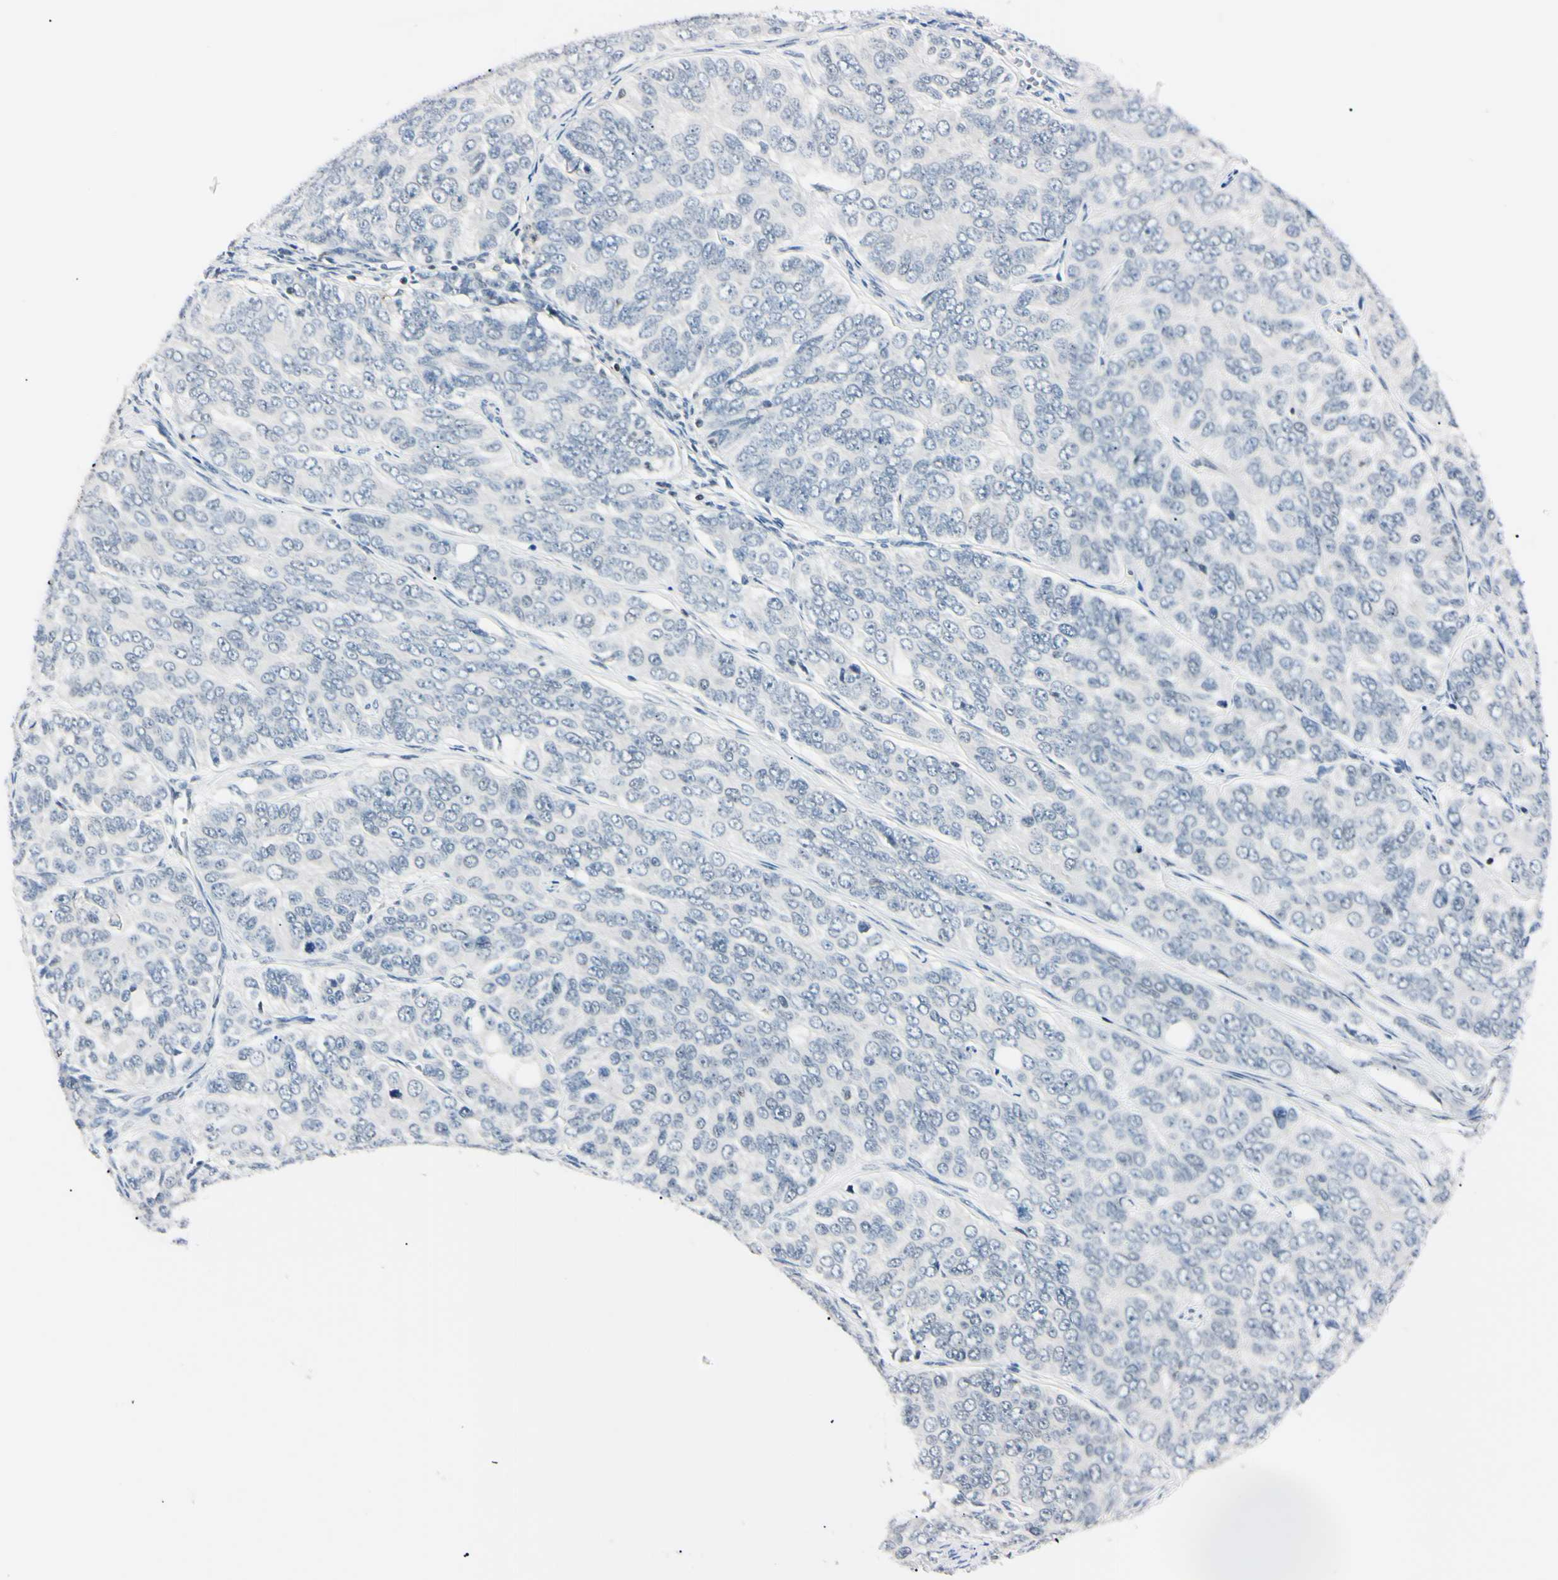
{"staining": {"intensity": "negative", "quantity": "none", "location": "none"}, "tissue": "ovarian cancer", "cell_type": "Tumor cells", "image_type": "cancer", "snomed": [{"axis": "morphology", "description": "Carcinoma, endometroid"}, {"axis": "topography", "description": "Ovary"}], "caption": "High power microscopy image of an immunohistochemistry (IHC) image of ovarian cancer (endometroid carcinoma), revealing no significant positivity in tumor cells.", "gene": "C1orf174", "patient": {"sex": "female", "age": 51}}